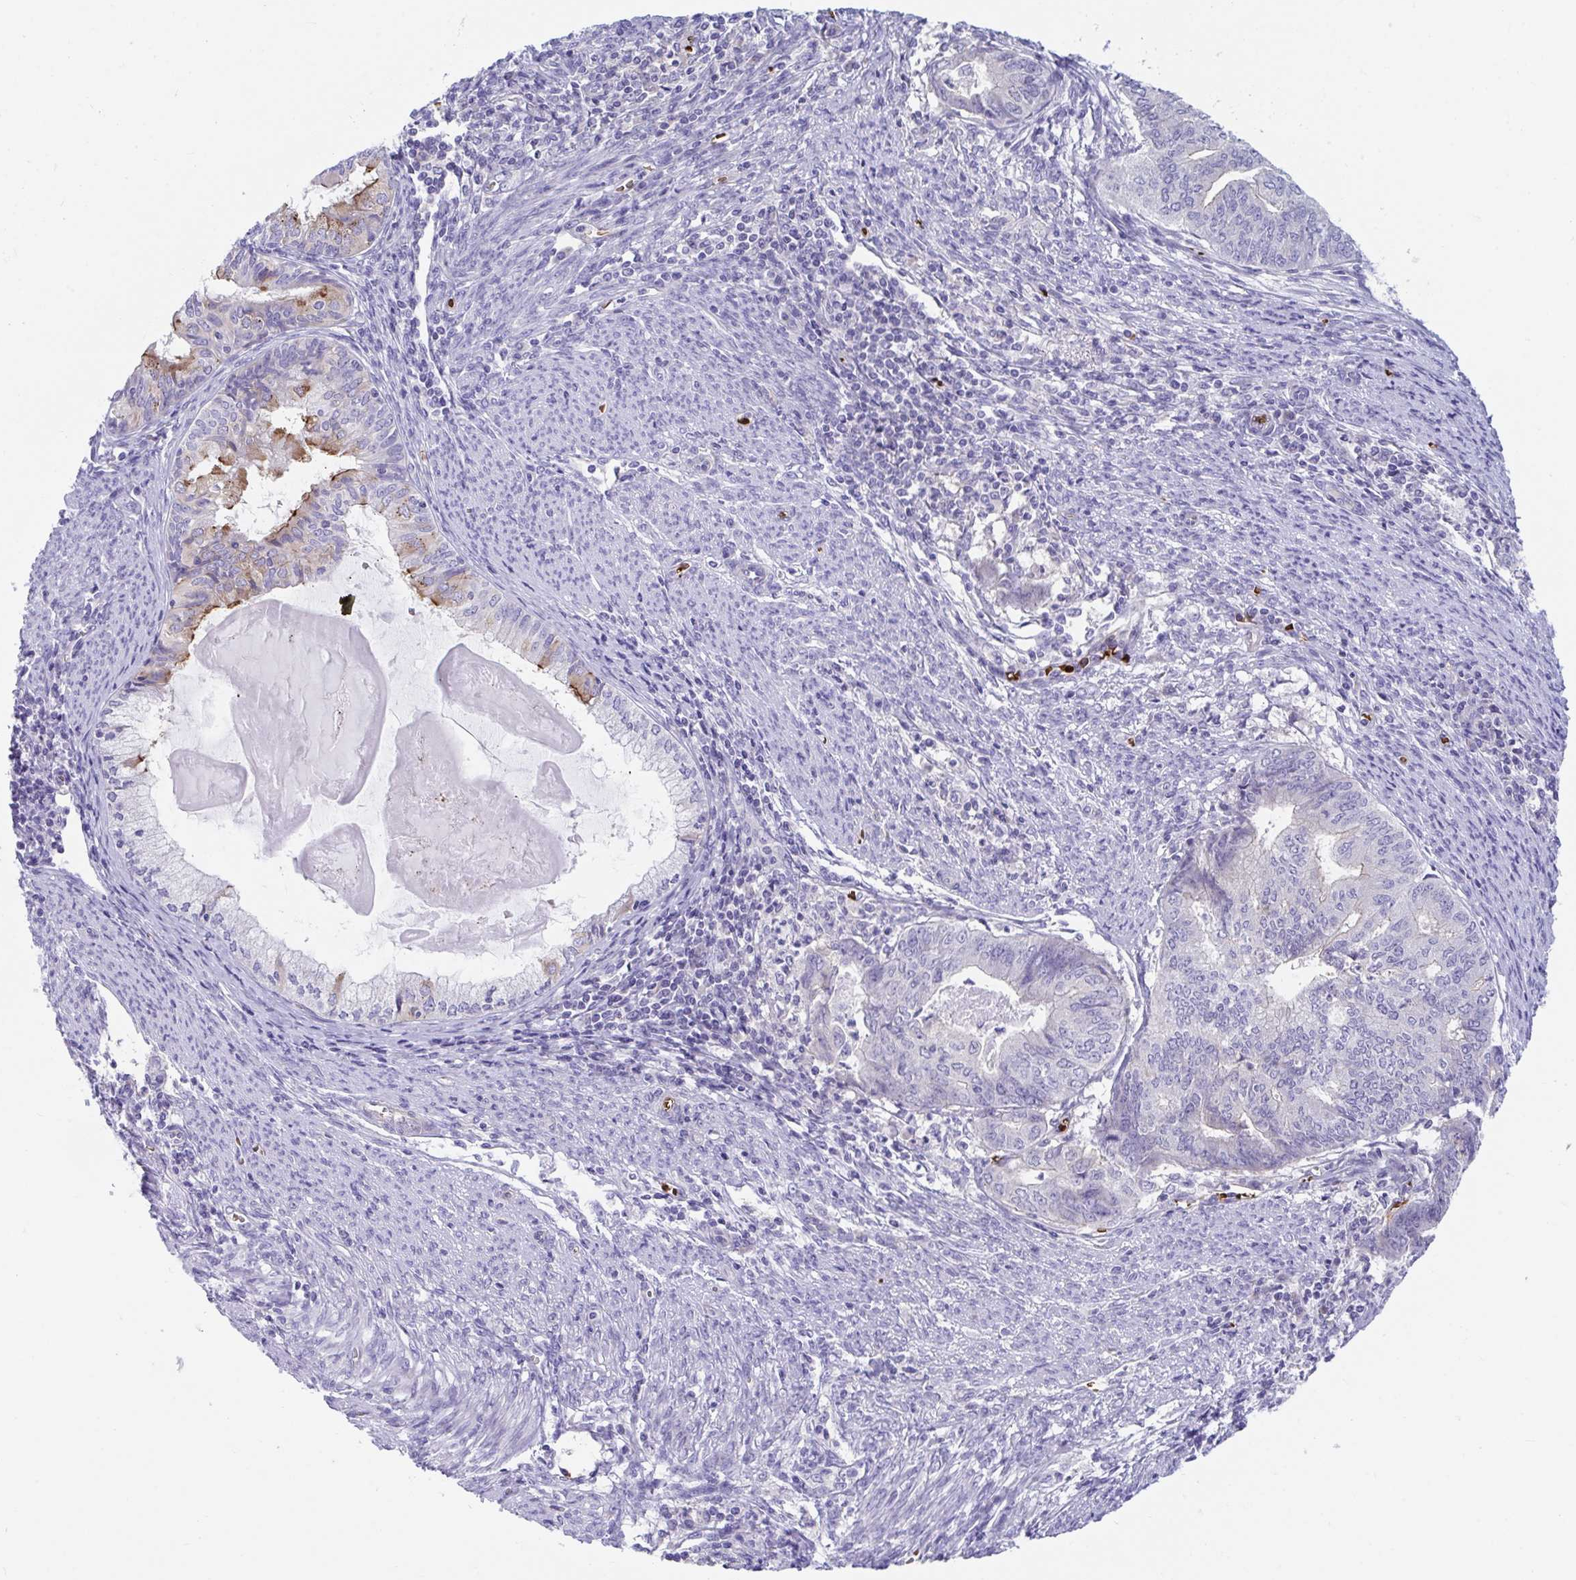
{"staining": {"intensity": "moderate", "quantity": "<25%", "location": "cytoplasmic/membranous"}, "tissue": "endometrial cancer", "cell_type": "Tumor cells", "image_type": "cancer", "snomed": [{"axis": "morphology", "description": "Adenocarcinoma, NOS"}, {"axis": "topography", "description": "Endometrium"}], "caption": "Endometrial cancer stained for a protein shows moderate cytoplasmic/membranous positivity in tumor cells.", "gene": "TTC30B", "patient": {"sex": "female", "age": 79}}